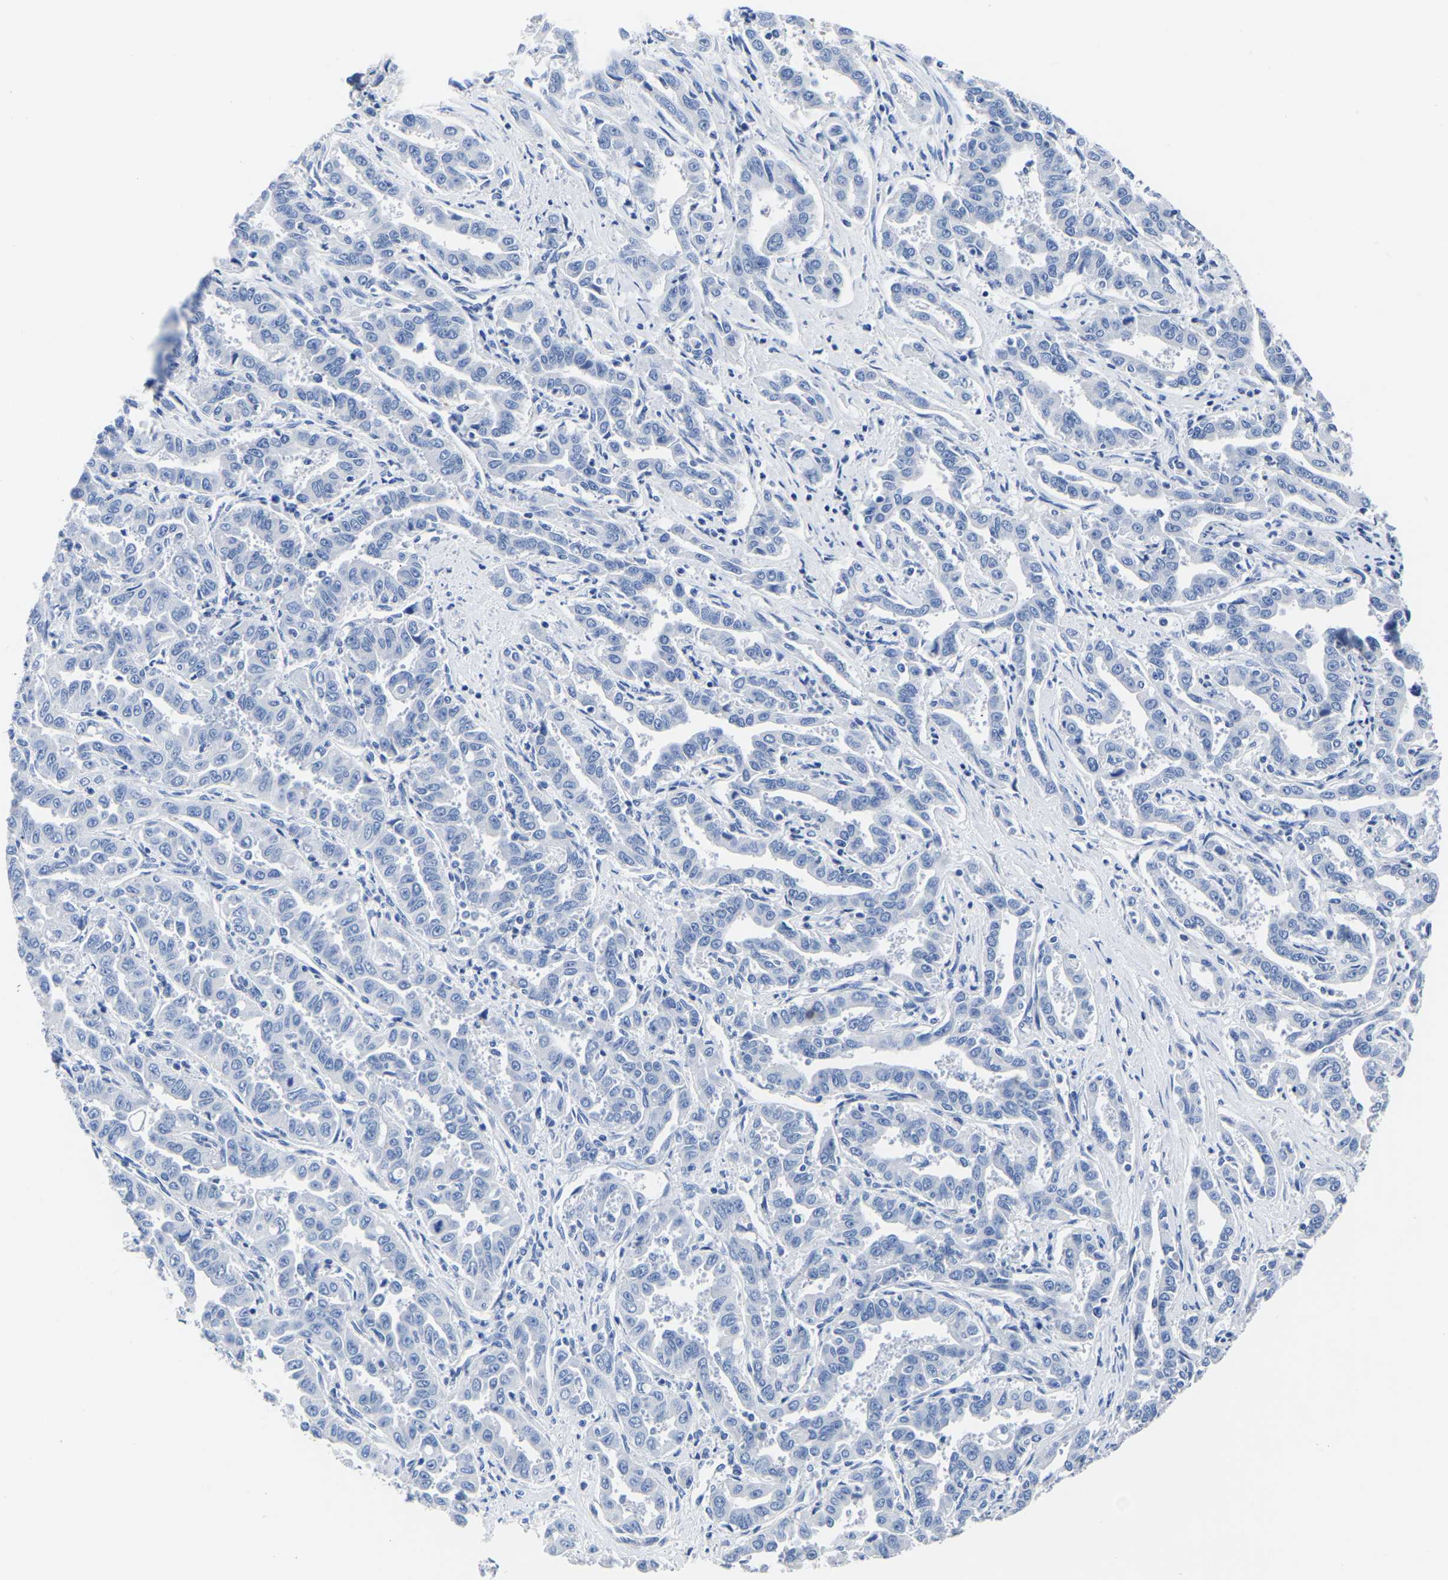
{"staining": {"intensity": "negative", "quantity": "none", "location": "none"}, "tissue": "liver cancer", "cell_type": "Tumor cells", "image_type": "cancer", "snomed": [{"axis": "morphology", "description": "Cholangiocarcinoma"}, {"axis": "topography", "description": "Liver"}], "caption": "Human liver cancer stained for a protein using IHC displays no positivity in tumor cells.", "gene": "SLC45A3", "patient": {"sex": "male", "age": 59}}